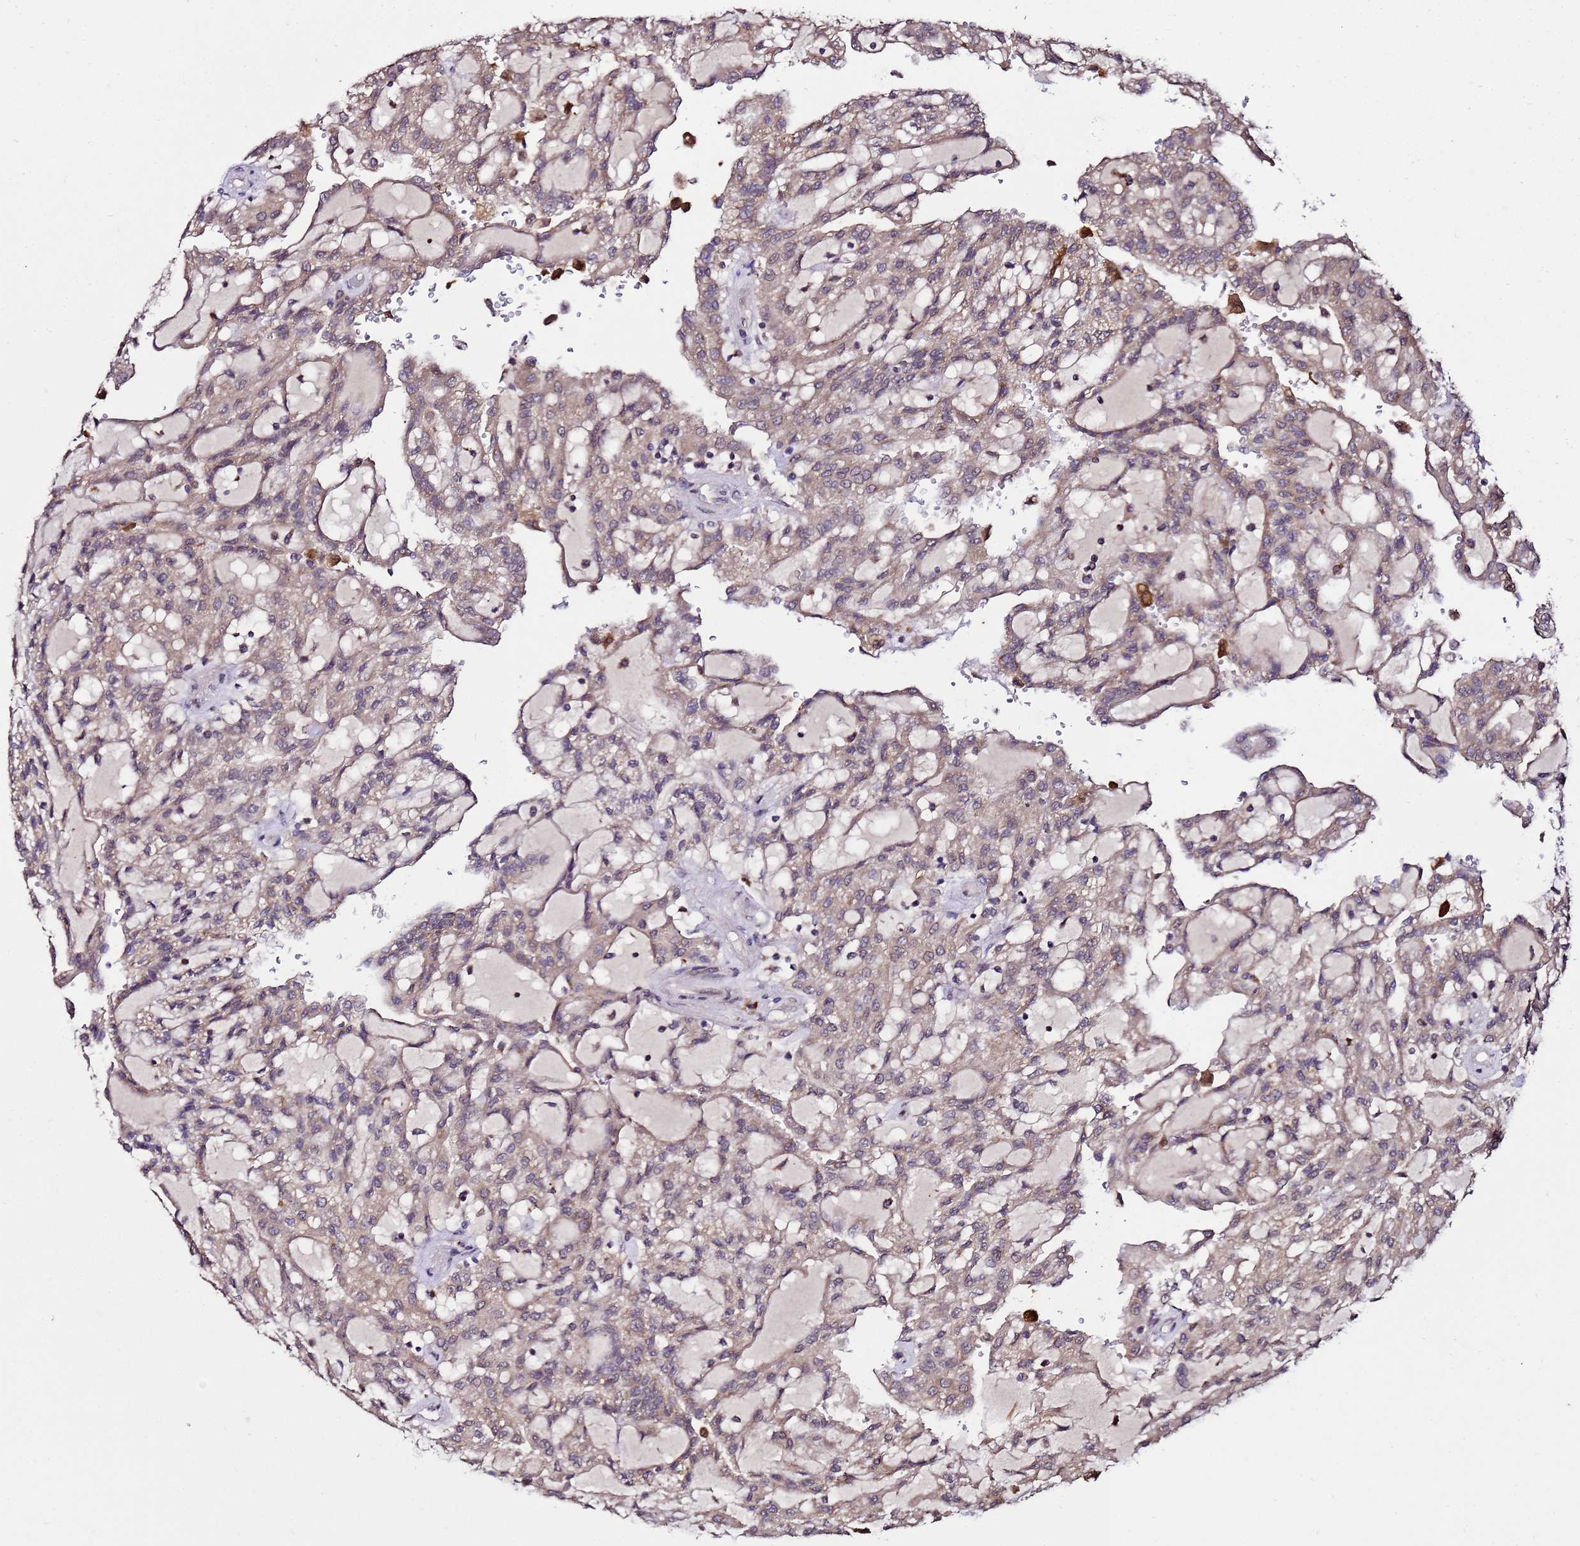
{"staining": {"intensity": "moderate", "quantity": "25%-75%", "location": "cytoplasmic/membranous"}, "tissue": "renal cancer", "cell_type": "Tumor cells", "image_type": "cancer", "snomed": [{"axis": "morphology", "description": "Adenocarcinoma, NOS"}, {"axis": "topography", "description": "Kidney"}], "caption": "DAB (3,3'-diaminobenzidine) immunohistochemical staining of renal cancer demonstrates moderate cytoplasmic/membranous protein positivity in about 25%-75% of tumor cells.", "gene": "ZNF329", "patient": {"sex": "male", "age": 63}}